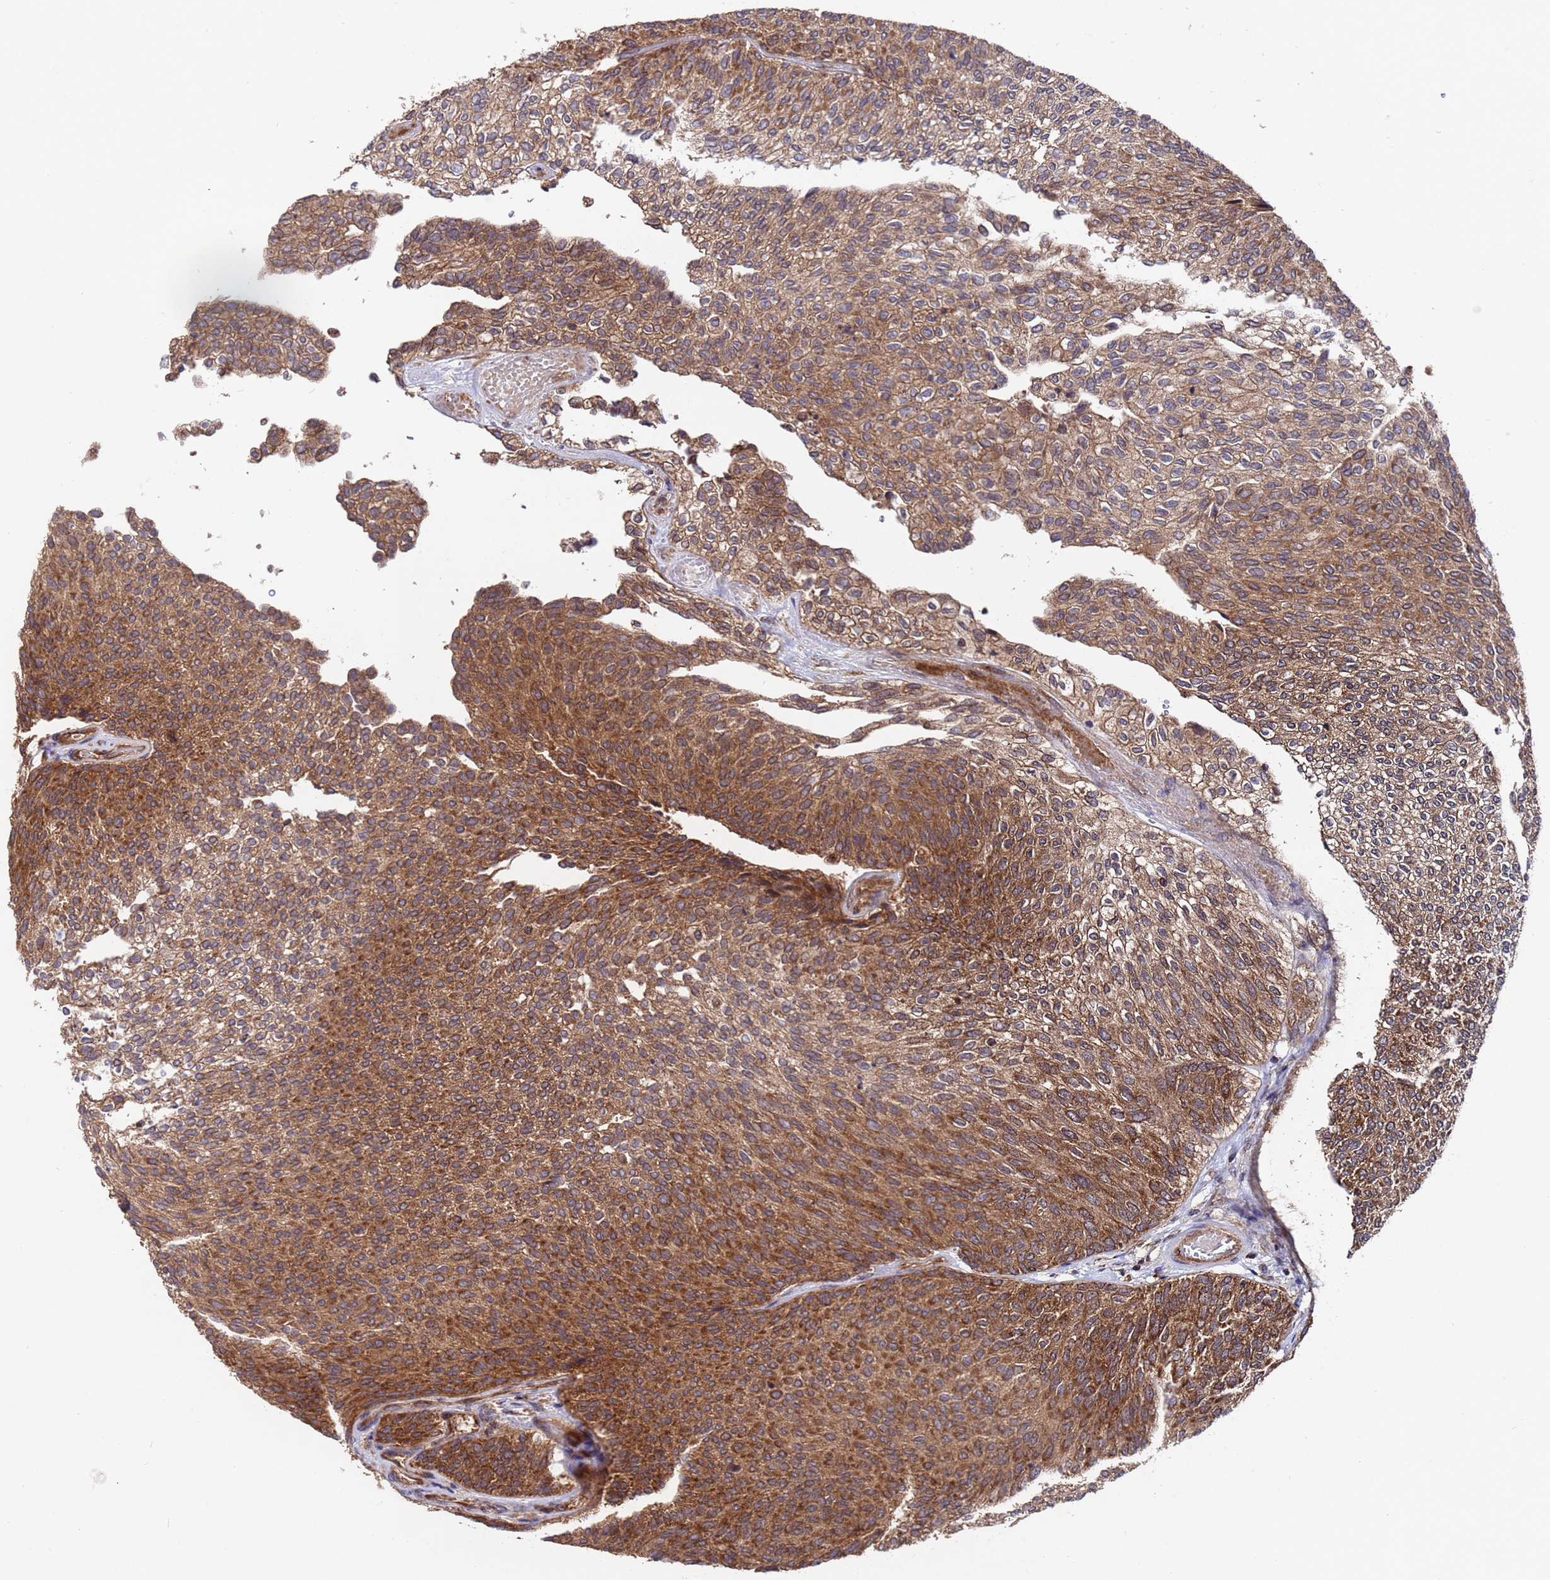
{"staining": {"intensity": "strong", "quantity": ">75%", "location": "cytoplasmic/membranous"}, "tissue": "urothelial cancer", "cell_type": "Tumor cells", "image_type": "cancer", "snomed": [{"axis": "morphology", "description": "Urothelial carcinoma, Low grade"}, {"axis": "topography", "description": "Urinary bladder"}], "caption": "Brown immunohistochemical staining in urothelial carcinoma (low-grade) shows strong cytoplasmic/membranous positivity in about >75% of tumor cells.", "gene": "TSR3", "patient": {"sex": "female", "age": 79}}